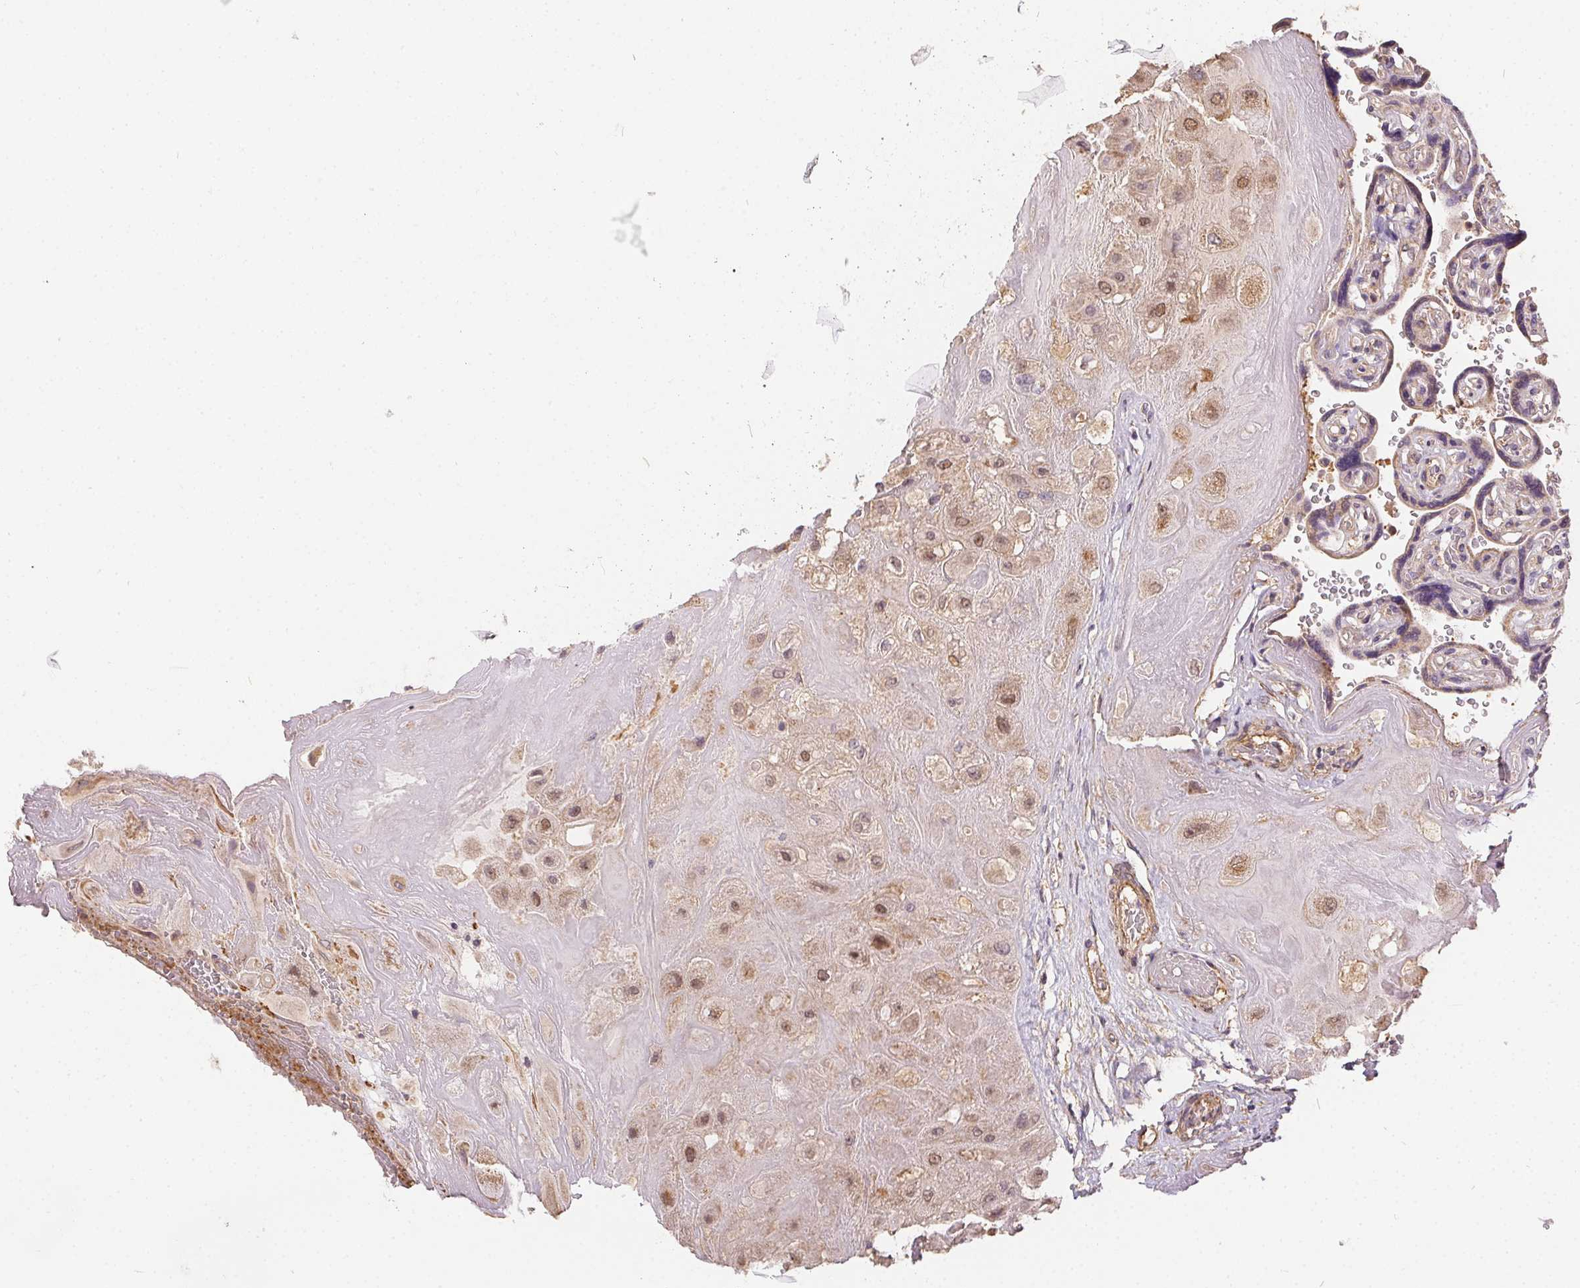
{"staining": {"intensity": "weak", "quantity": ">75%", "location": "cytoplasmic/membranous"}, "tissue": "placenta", "cell_type": "Decidual cells", "image_type": "normal", "snomed": [{"axis": "morphology", "description": "Normal tissue, NOS"}, {"axis": "topography", "description": "Placenta"}], "caption": "This micrograph reveals immunohistochemistry (IHC) staining of unremarkable placenta, with low weak cytoplasmic/membranous expression in about >75% of decidual cells.", "gene": "REV3L", "patient": {"sex": "female", "age": 32}}